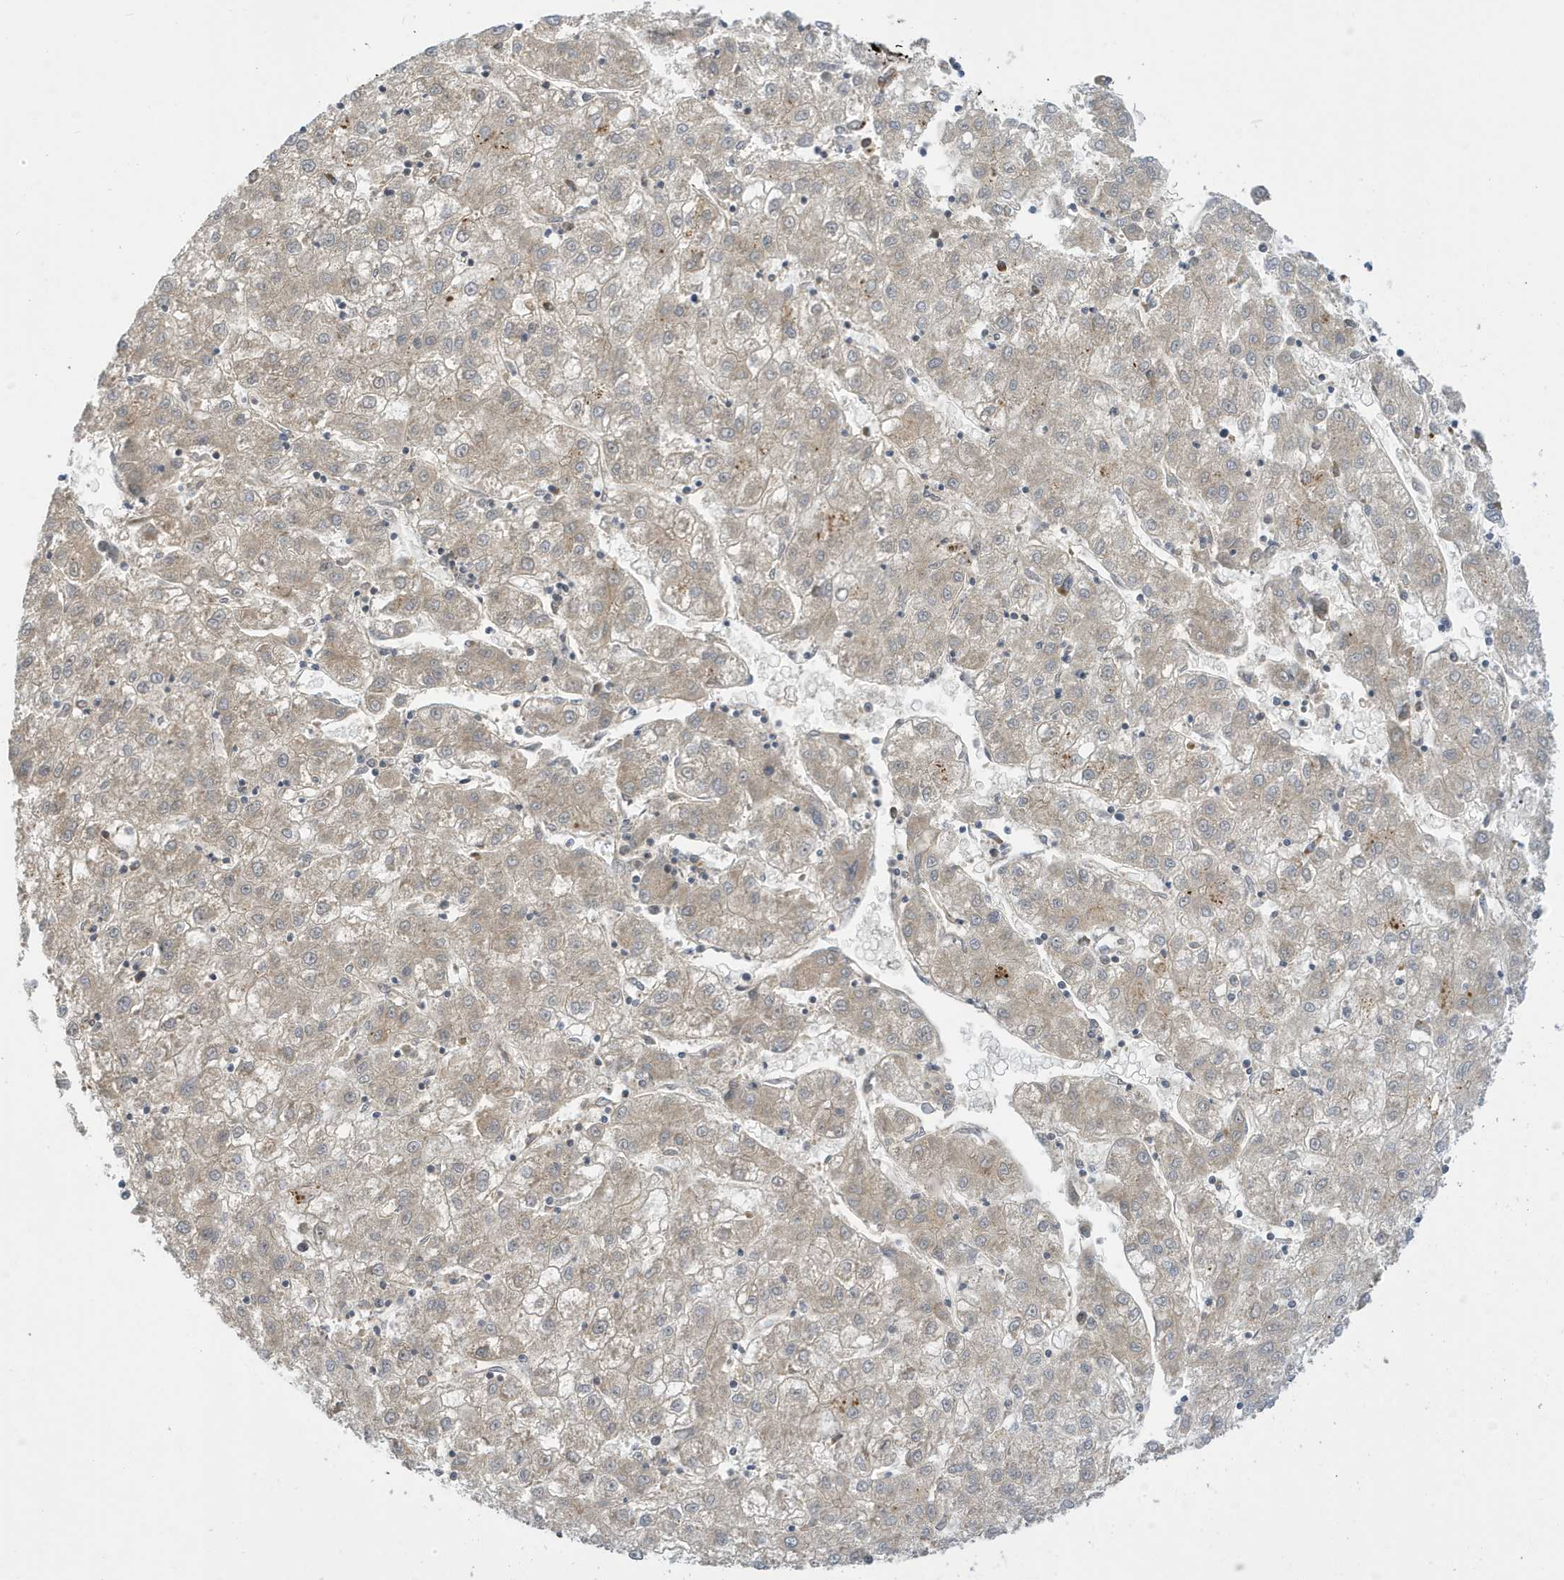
{"staining": {"intensity": "weak", "quantity": "<25%", "location": "cytoplasmic/membranous"}, "tissue": "liver cancer", "cell_type": "Tumor cells", "image_type": "cancer", "snomed": [{"axis": "morphology", "description": "Carcinoma, Hepatocellular, NOS"}, {"axis": "topography", "description": "Liver"}], "caption": "IHC histopathology image of human hepatocellular carcinoma (liver) stained for a protein (brown), which displays no staining in tumor cells. (Stains: DAB immunohistochemistry (IHC) with hematoxylin counter stain, Microscopy: brightfield microscopy at high magnification).", "gene": "NCOA7", "patient": {"sex": "male", "age": 72}}